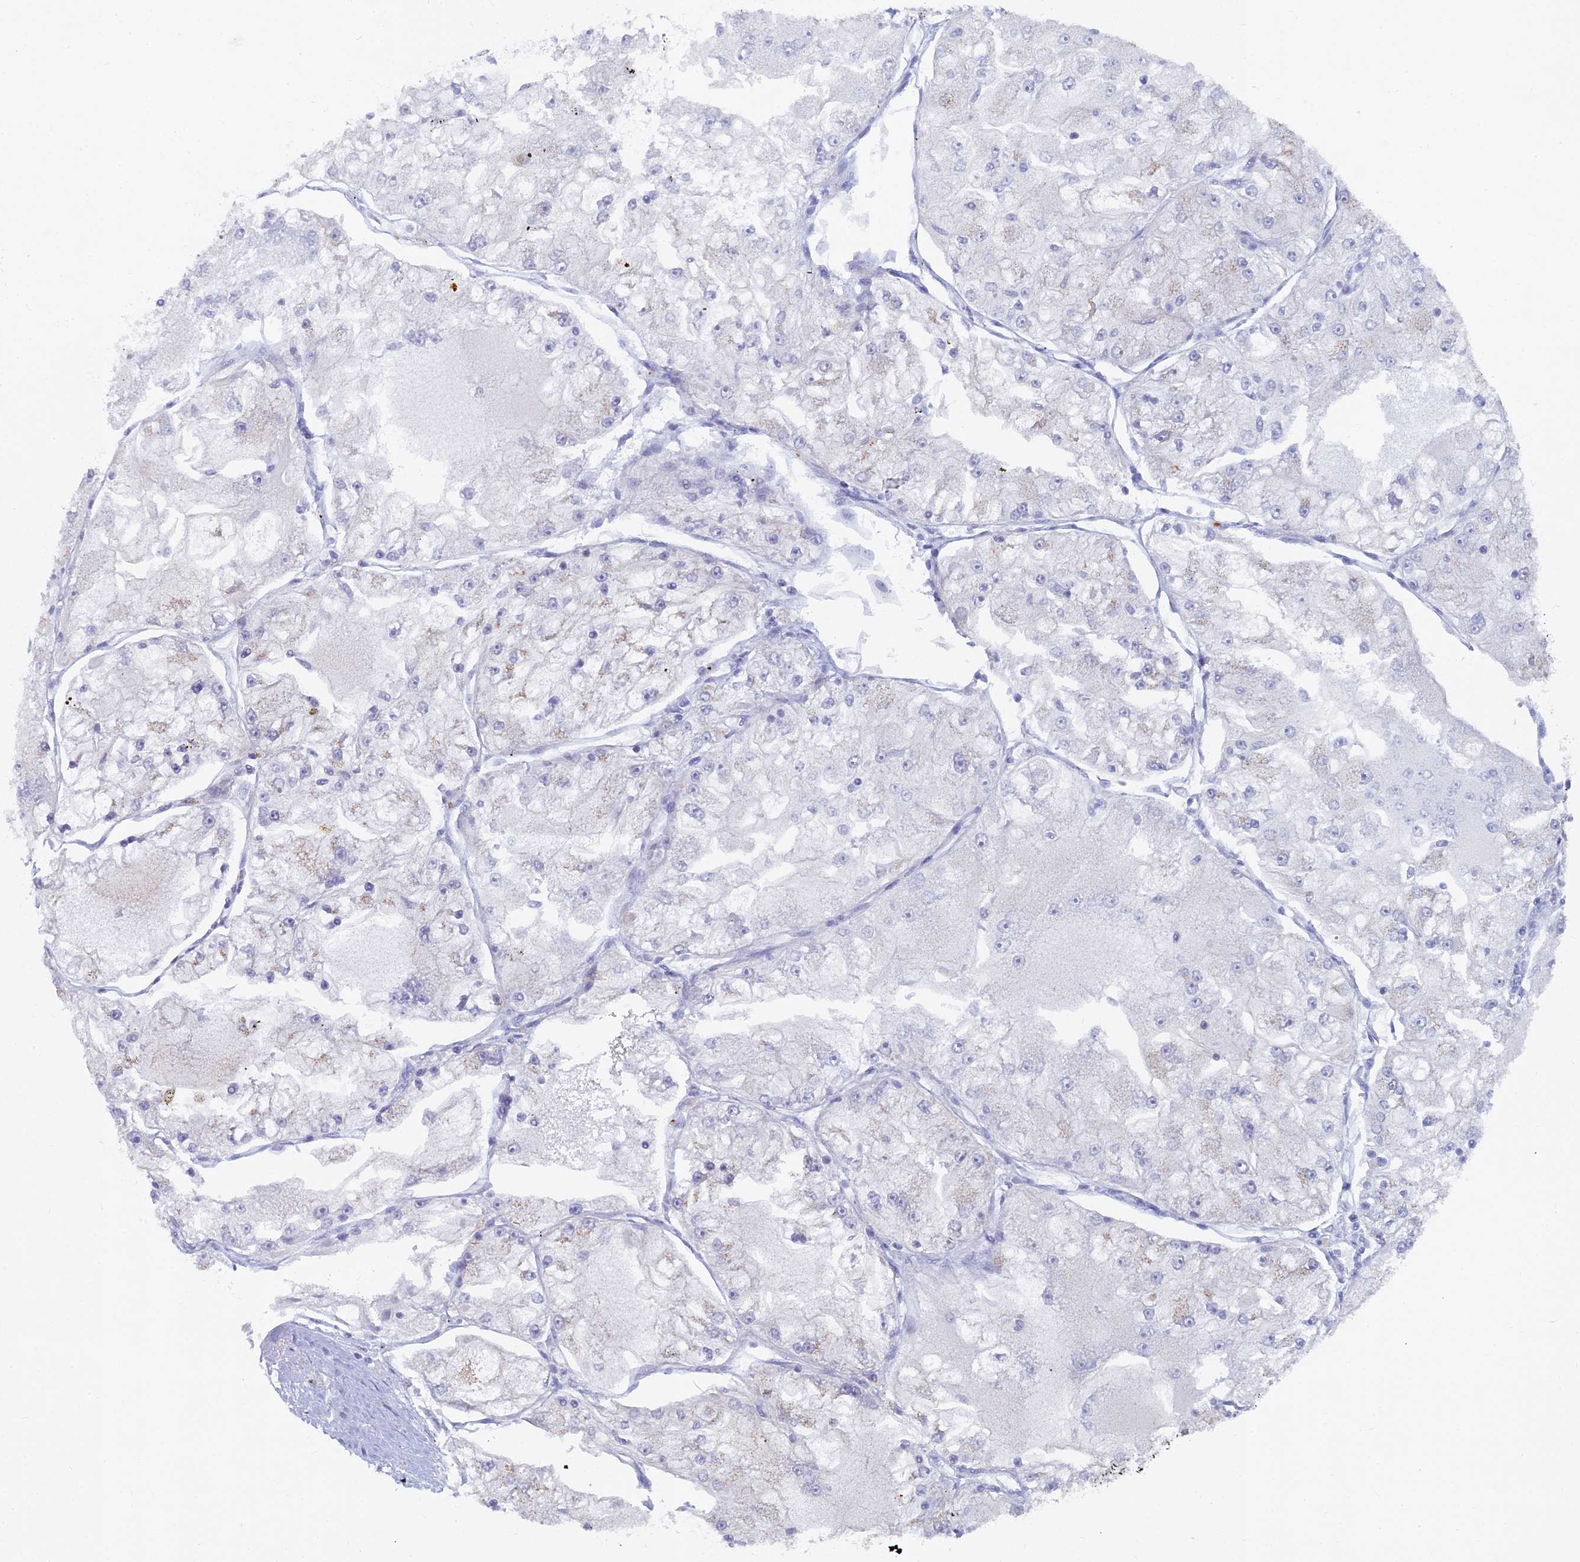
{"staining": {"intensity": "negative", "quantity": "none", "location": "none"}, "tissue": "renal cancer", "cell_type": "Tumor cells", "image_type": "cancer", "snomed": [{"axis": "morphology", "description": "Adenocarcinoma, NOS"}, {"axis": "topography", "description": "Kidney"}], "caption": "Immunohistochemistry of human renal cancer (adenocarcinoma) exhibits no staining in tumor cells.", "gene": "B9D2", "patient": {"sex": "female", "age": 72}}